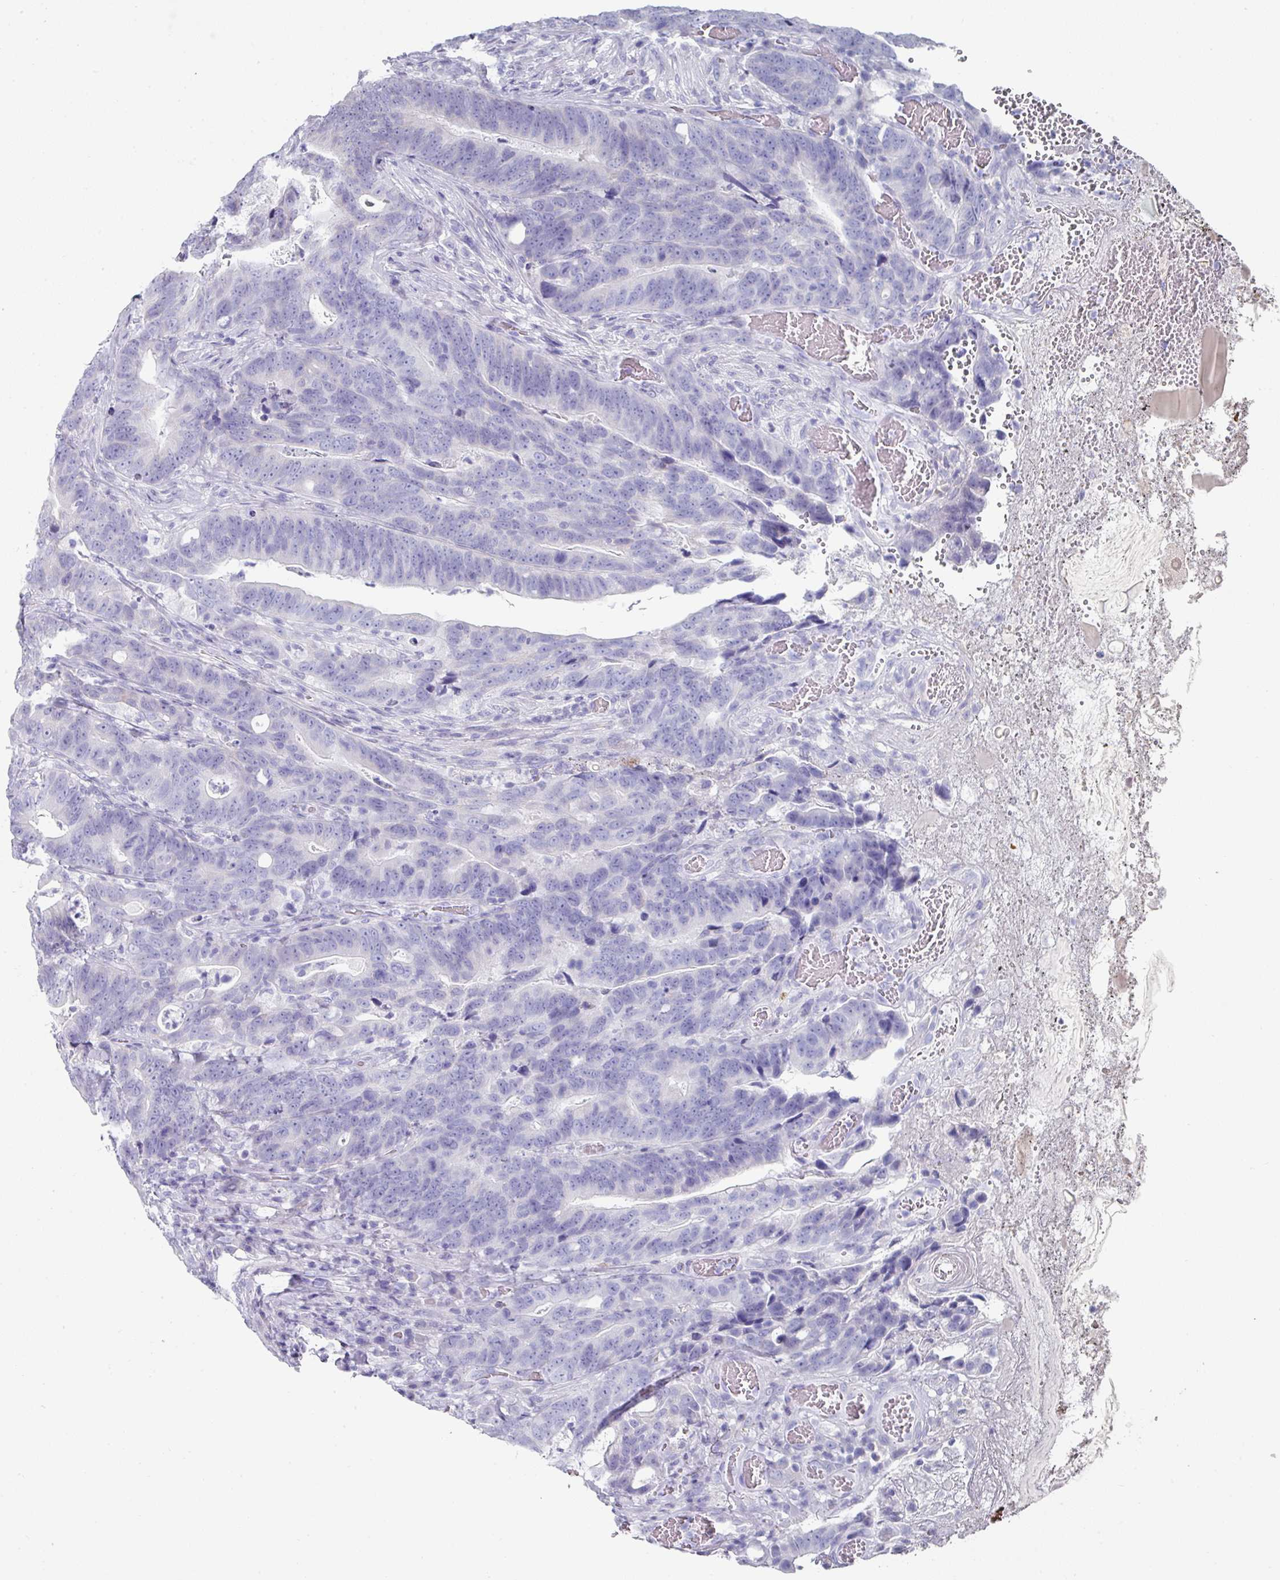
{"staining": {"intensity": "negative", "quantity": "none", "location": "none"}, "tissue": "colorectal cancer", "cell_type": "Tumor cells", "image_type": "cancer", "snomed": [{"axis": "morphology", "description": "Adenocarcinoma, NOS"}, {"axis": "topography", "description": "Colon"}], "caption": "This histopathology image is of colorectal cancer stained with immunohistochemistry to label a protein in brown with the nuclei are counter-stained blue. There is no positivity in tumor cells.", "gene": "SETBP1", "patient": {"sex": "female", "age": 82}}